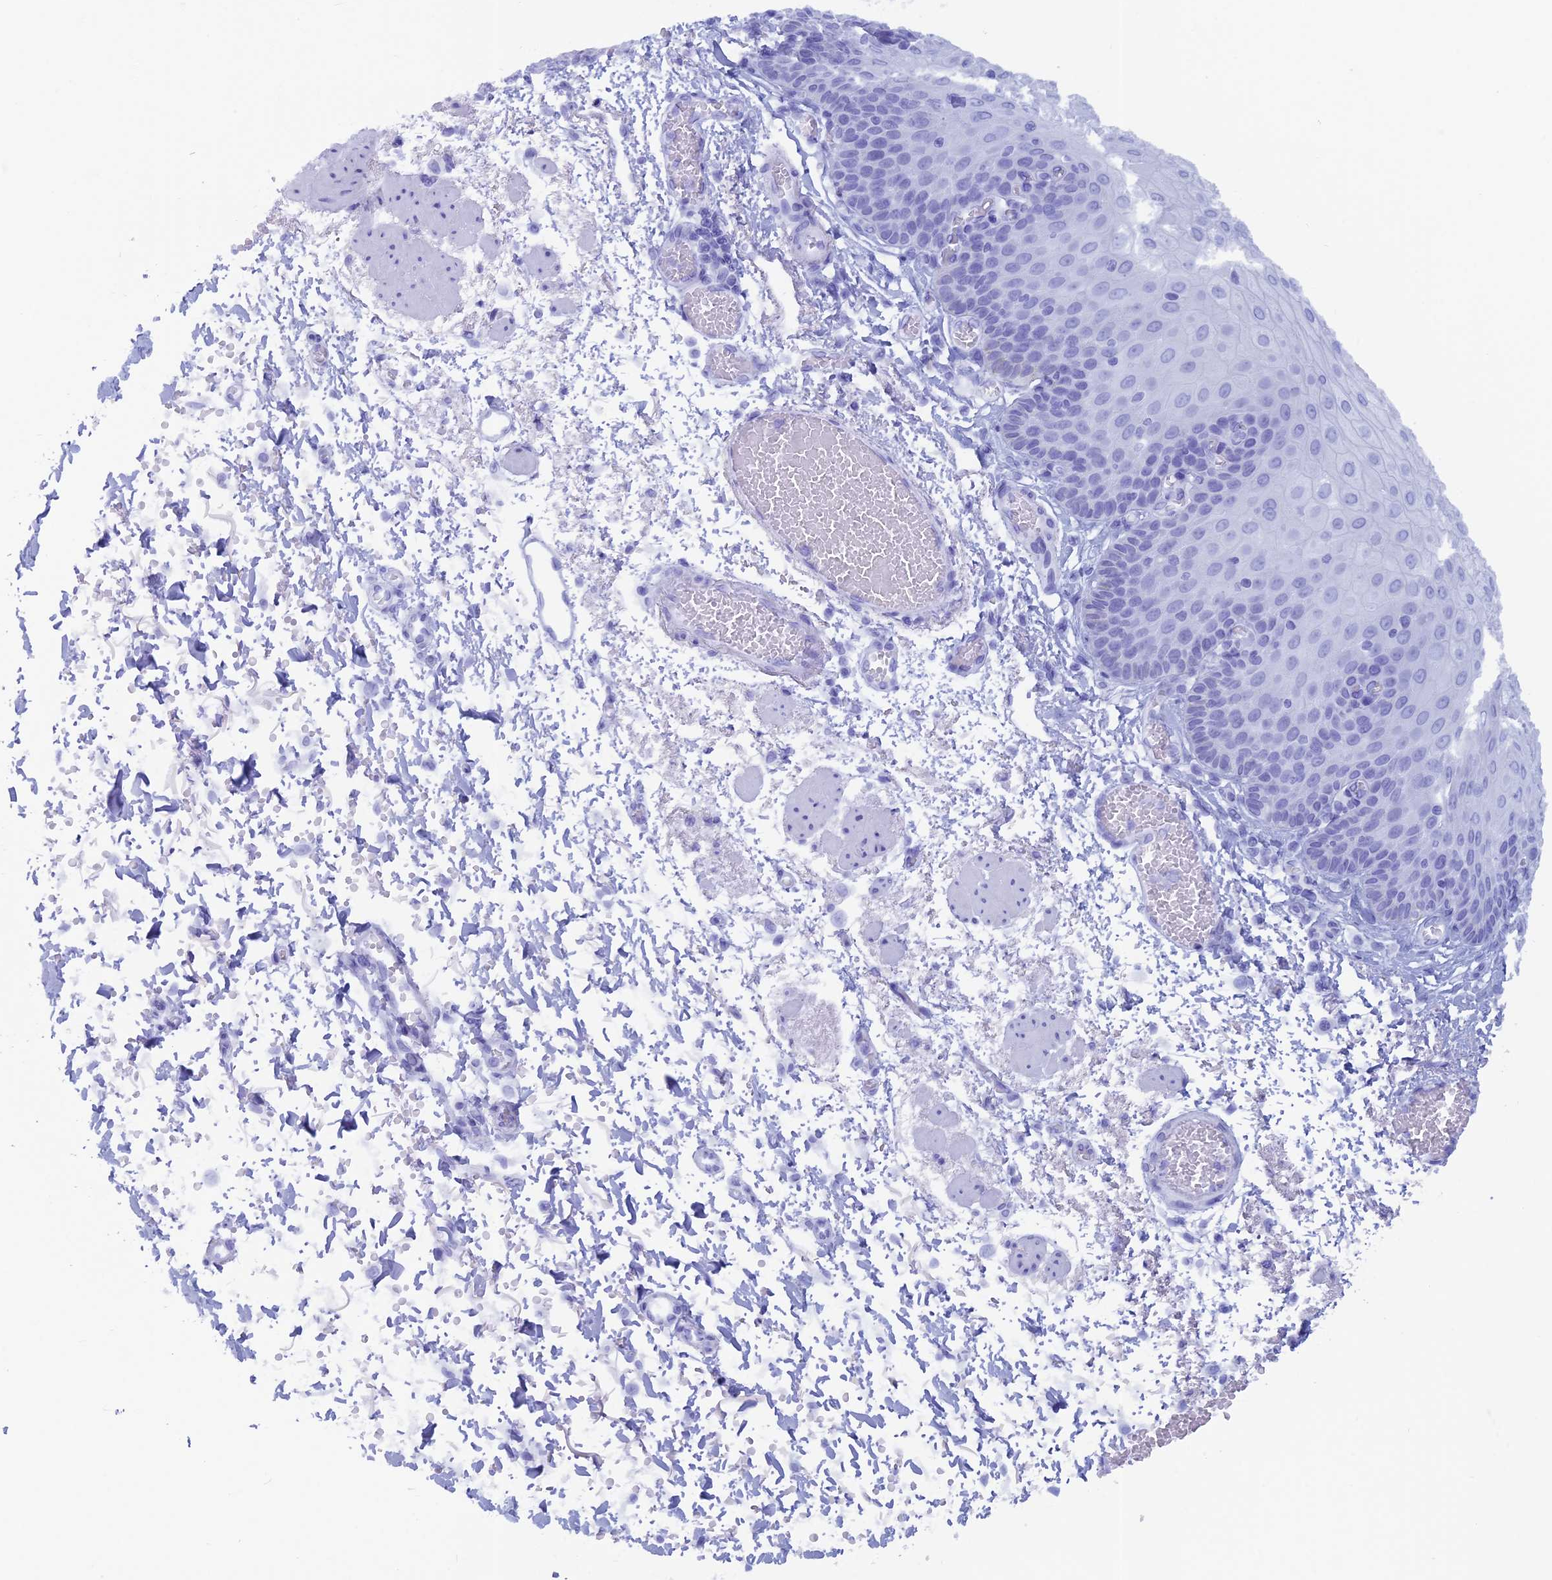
{"staining": {"intensity": "negative", "quantity": "none", "location": "none"}, "tissue": "esophagus", "cell_type": "Squamous epithelial cells", "image_type": "normal", "snomed": [{"axis": "morphology", "description": "Normal tissue, NOS"}, {"axis": "topography", "description": "Esophagus"}], "caption": "Unremarkable esophagus was stained to show a protein in brown. There is no significant expression in squamous epithelial cells. (Brightfield microscopy of DAB (3,3'-diaminobenzidine) IHC at high magnification).", "gene": "CAPS", "patient": {"sex": "male", "age": 81}}